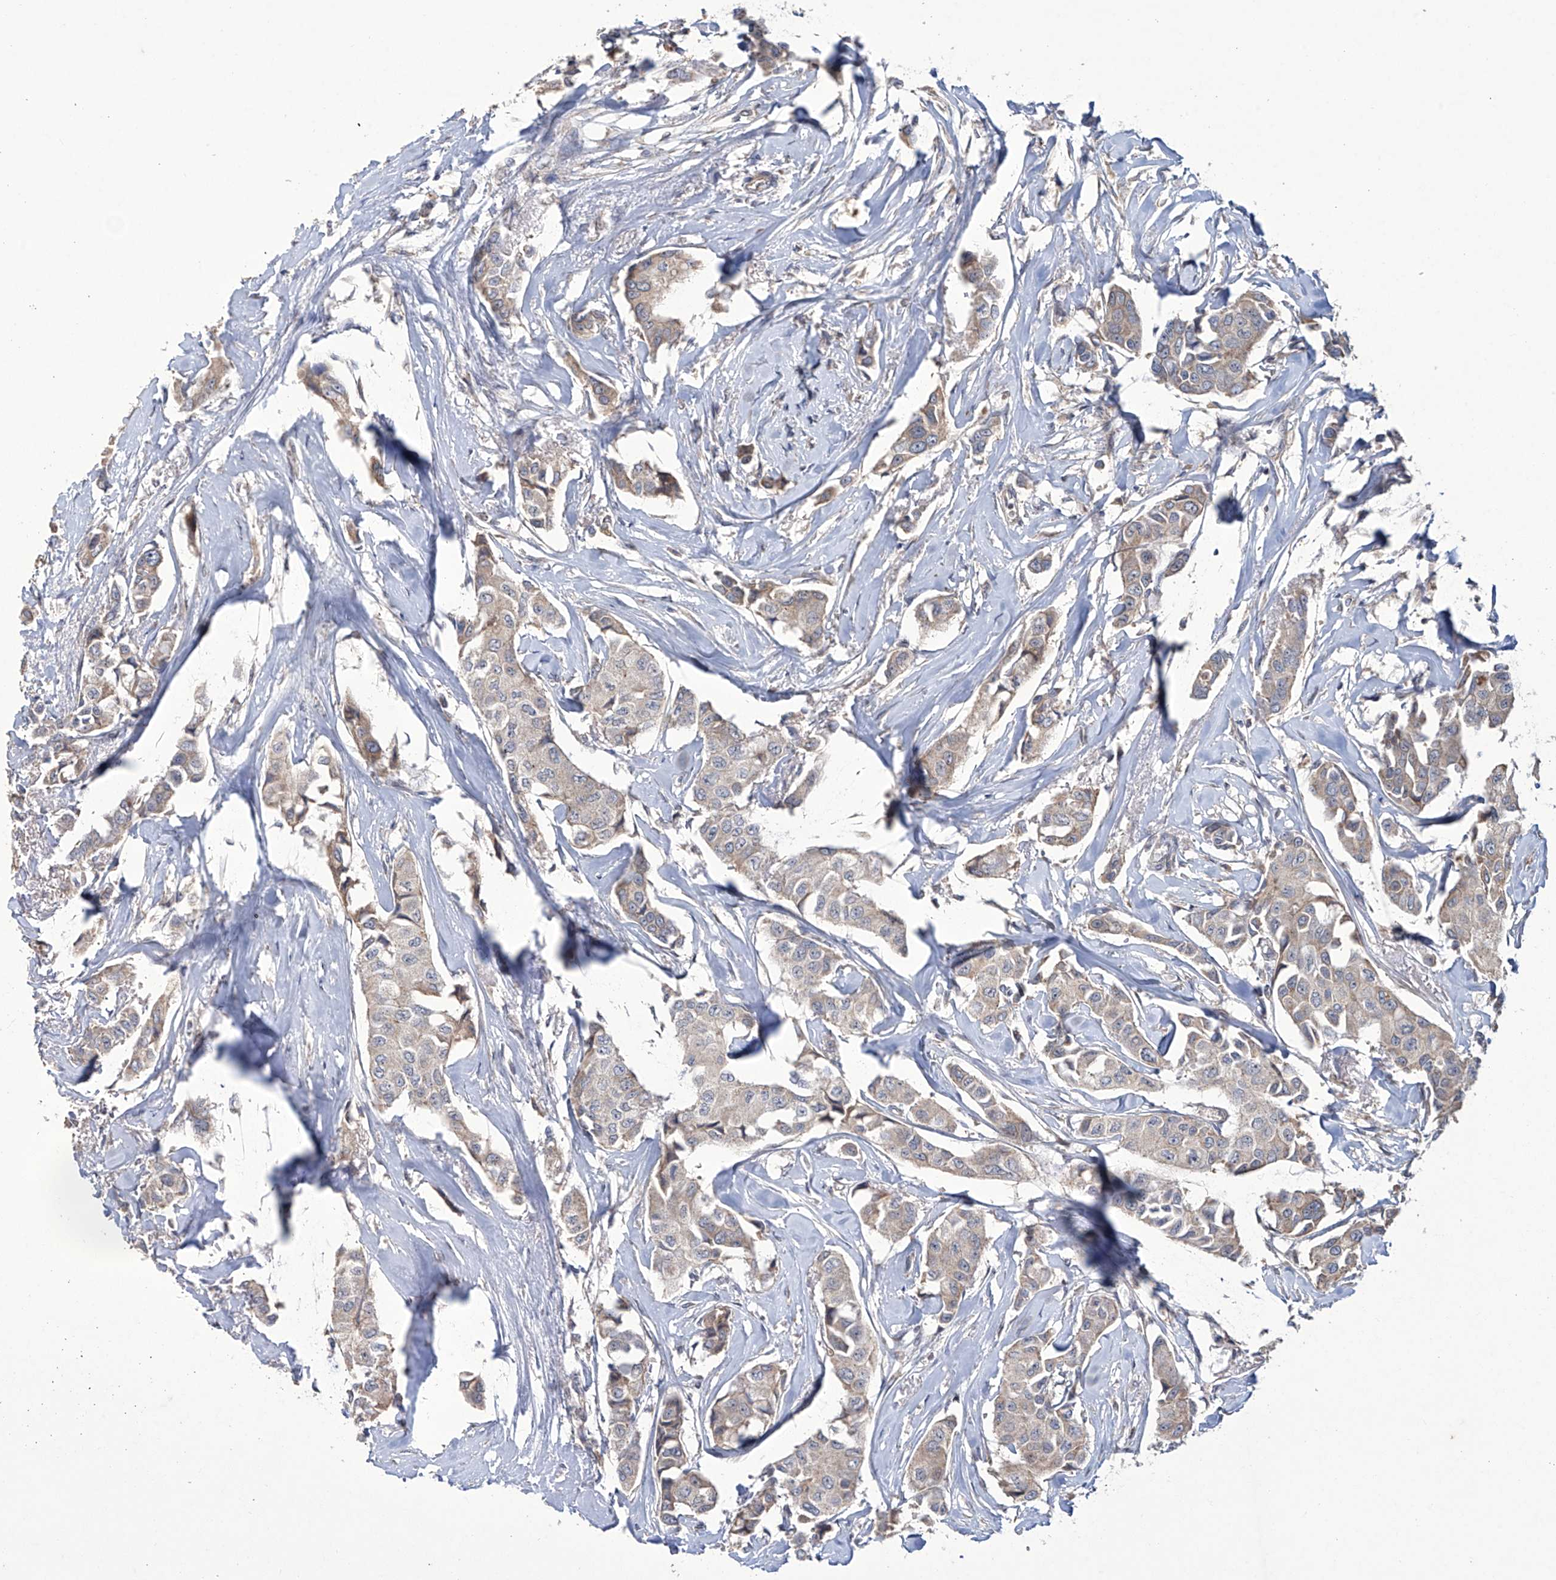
{"staining": {"intensity": "negative", "quantity": "none", "location": "none"}, "tissue": "breast cancer", "cell_type": "Tumor cells", "image_type": "cancer", "snomed": [{"axis": "morphology", "description": "Duct carcinoma"}, {"axis": "topography", "description": "Breast"}], "caption": "Tumor cells are negative for protein expression in human breast intraductal carcinoma.", "gene": "TRIM60", "patient": {"sex": "female", "age": 80}}